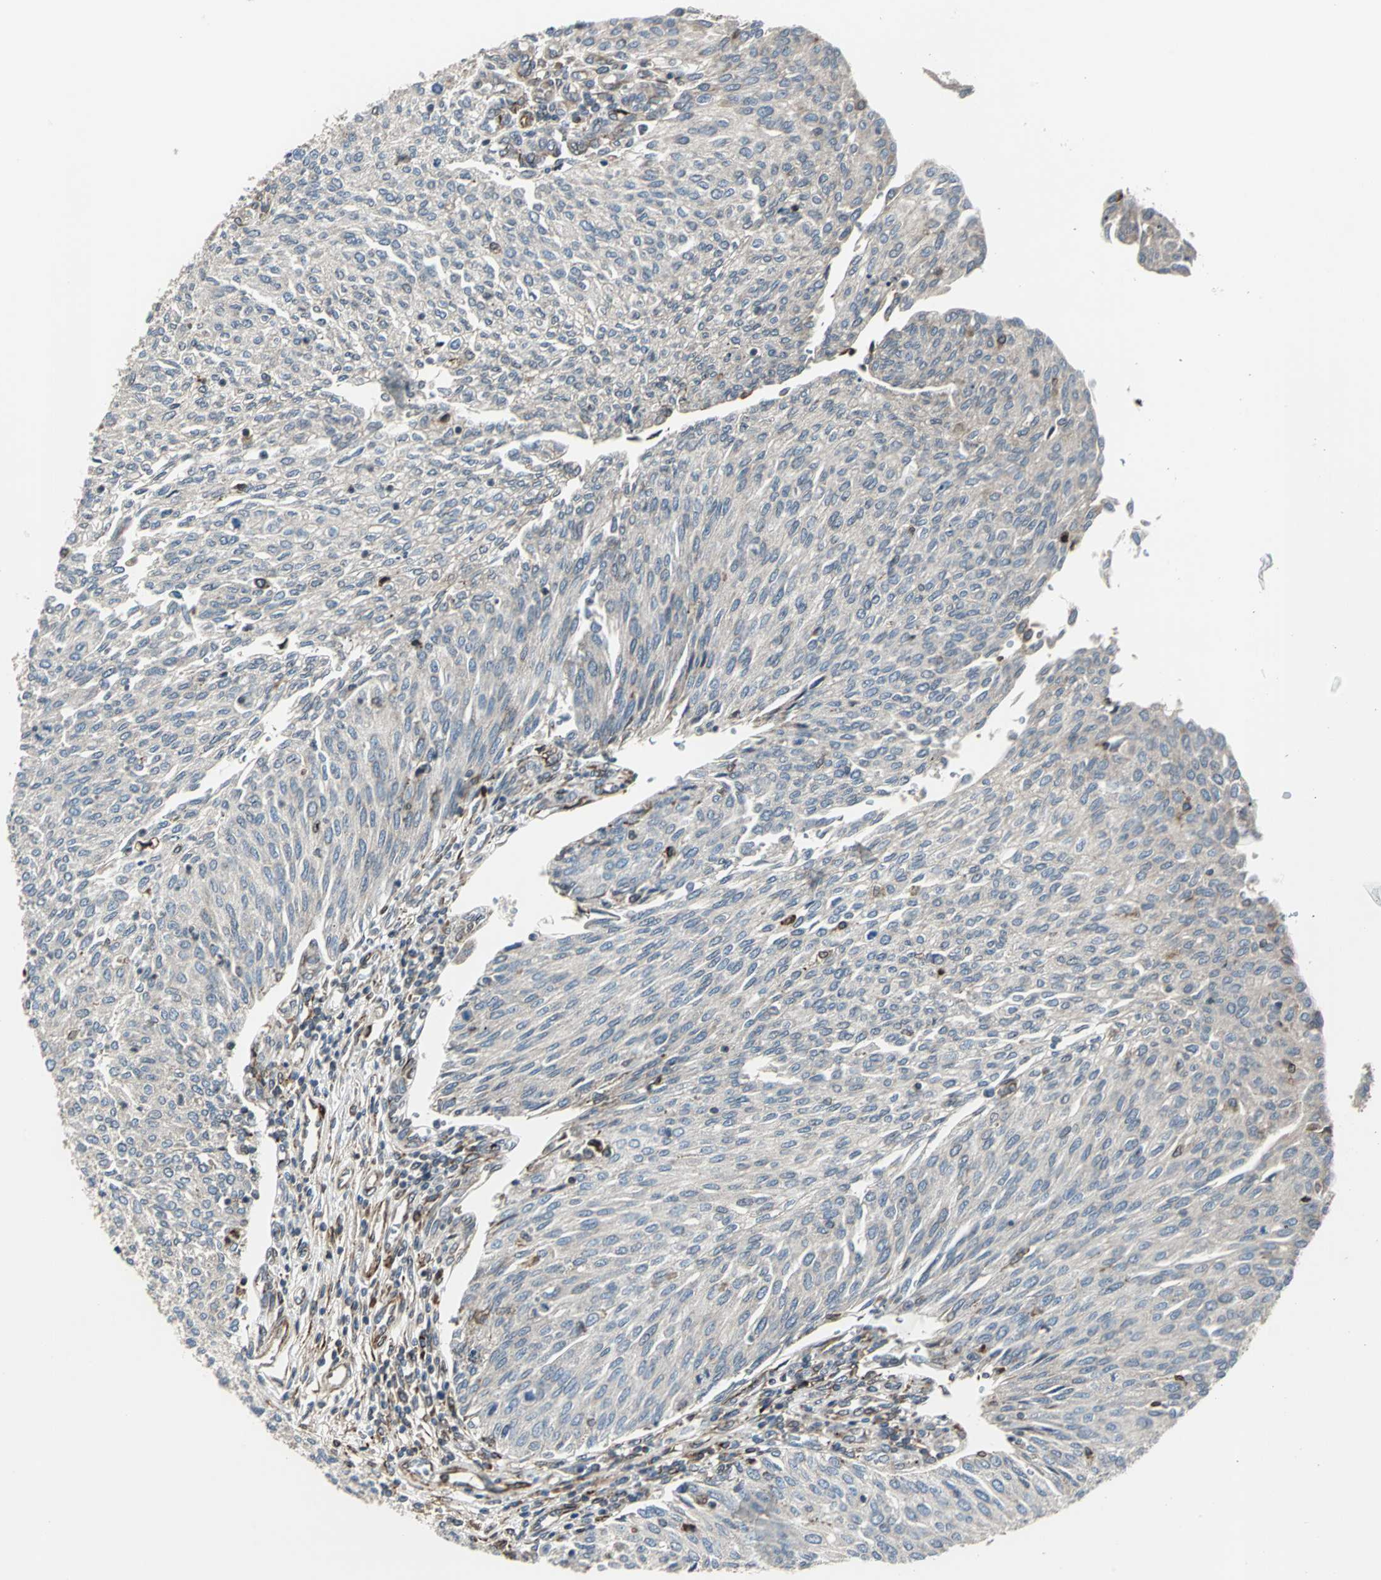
{"staining": {"intensity": "weak", "quantity": "25%-75%", "location": "cytoplasmic/membranous"}, "tissue": "urothelial cancer", "cell_type": "Tumor cells", "image_type": "cancer", "snomed": [{"axis": "morphology", "description": "Urothelial carcinoma, Low grade"}, {"axis": "topography", "description": "Urinary bladder"}], "caption": "This photomicrograph exhibits IHC staining of human urothelial cancer, with low weak cytoplasmic/membranous expression in about 25%-75% of tumor cells.", "gene": "HTATIP2", "patient": {"sex": "female", "age": 79}}